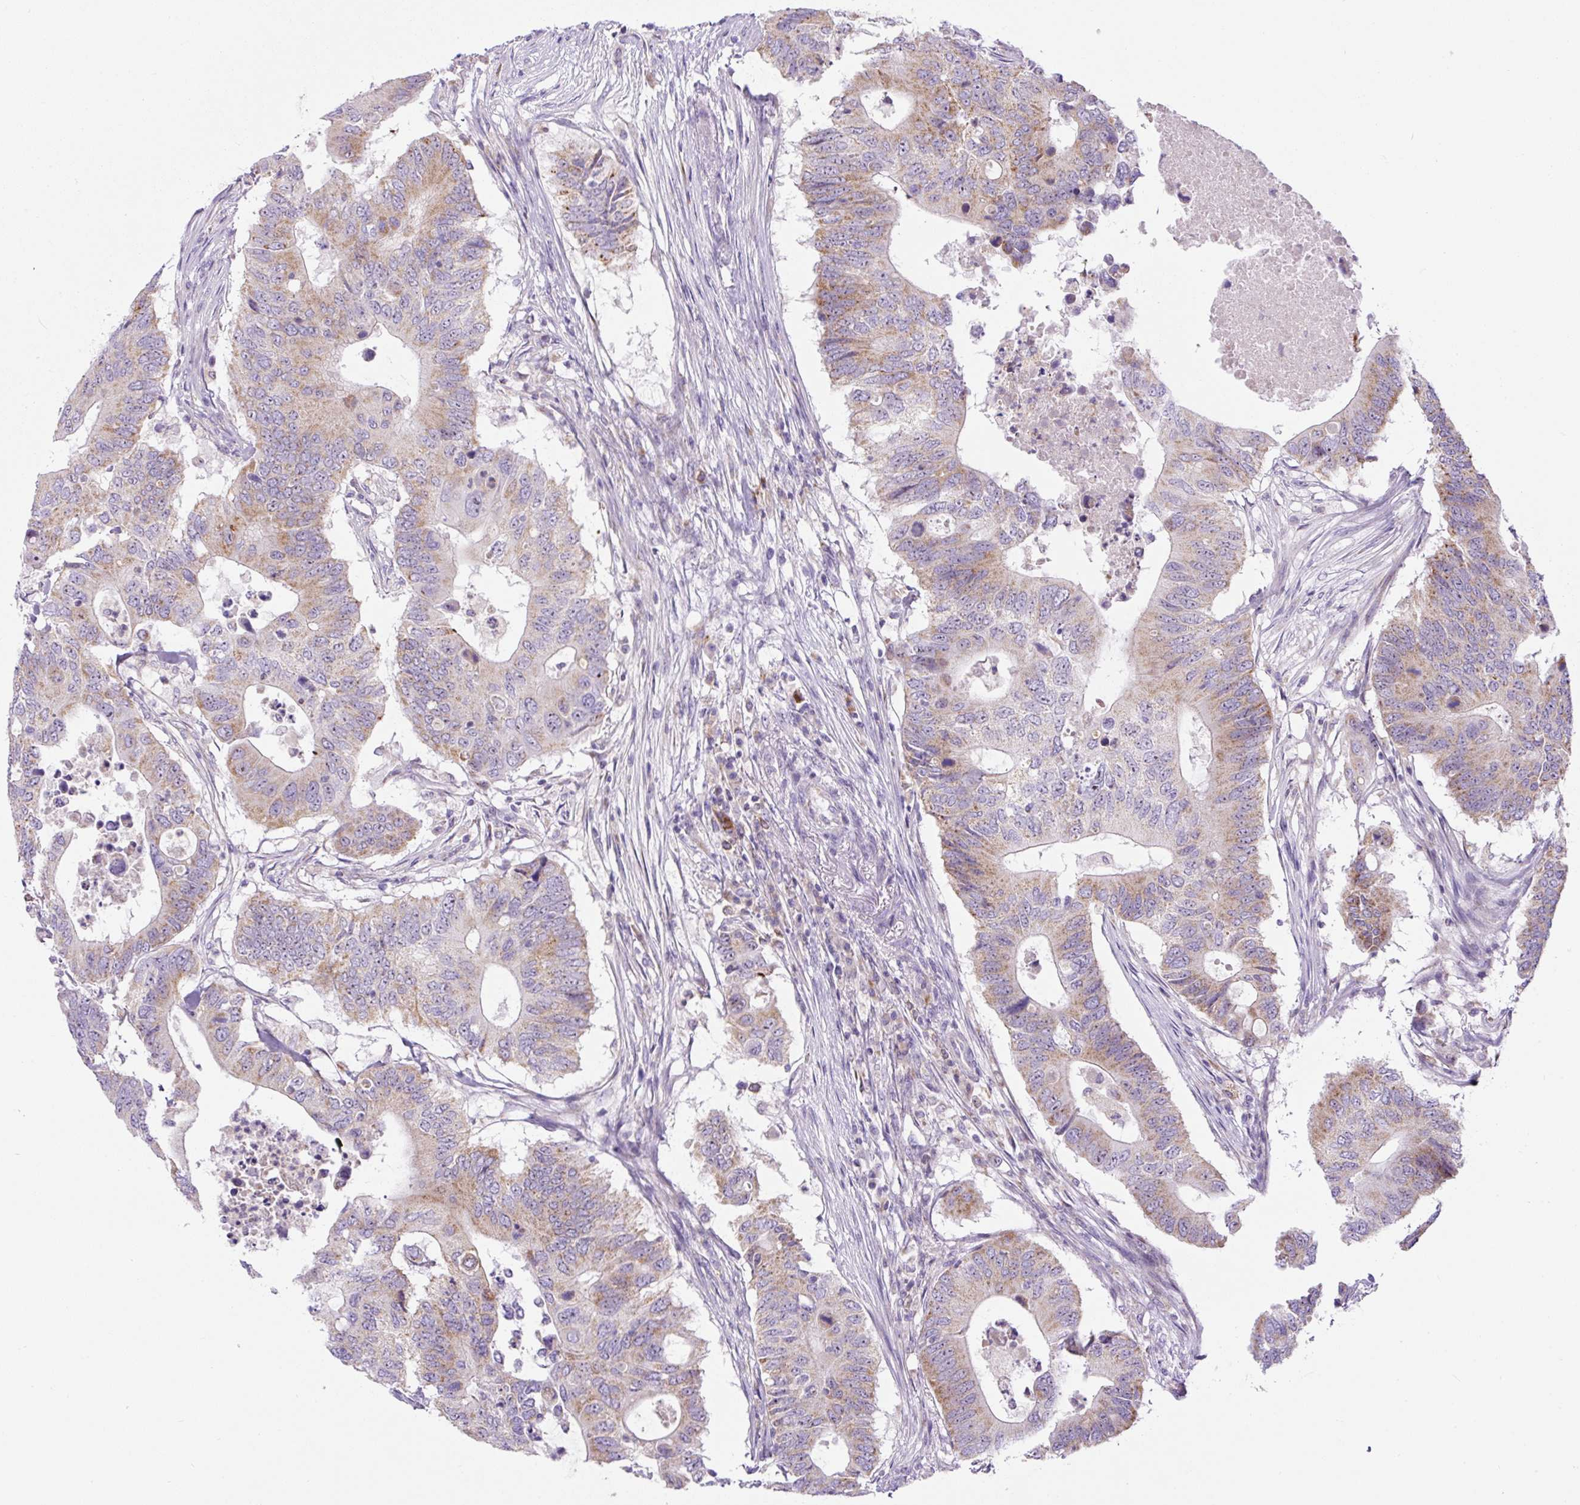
{"staining": {"intensity": "moderate", "quantity": "25%-75%", "location": "cytoplasmic/membranous"}, "tissue": "colorectal cancer", "cell_type": "Tumor cells", "image_type": "cancer", "snomed": [{"axis": "morphology", "description": "Adenocarcinoma, NOS"}, {"axis": "topography", "description": "Colon"}], "caption": "IHC (DAB (3,3'-diaminobenzidine)) staining of human colorectal cancer shows moderate cytoplasmic/membranous protein expression in approximately 25%-75% of tumor cells. Using DAB (brown) and hematoxylin (blue) stains, captured at high magnification using brightfield microscopy.", "gene": "ZNF596", "patient": {"sex": "male", "age": 71}}